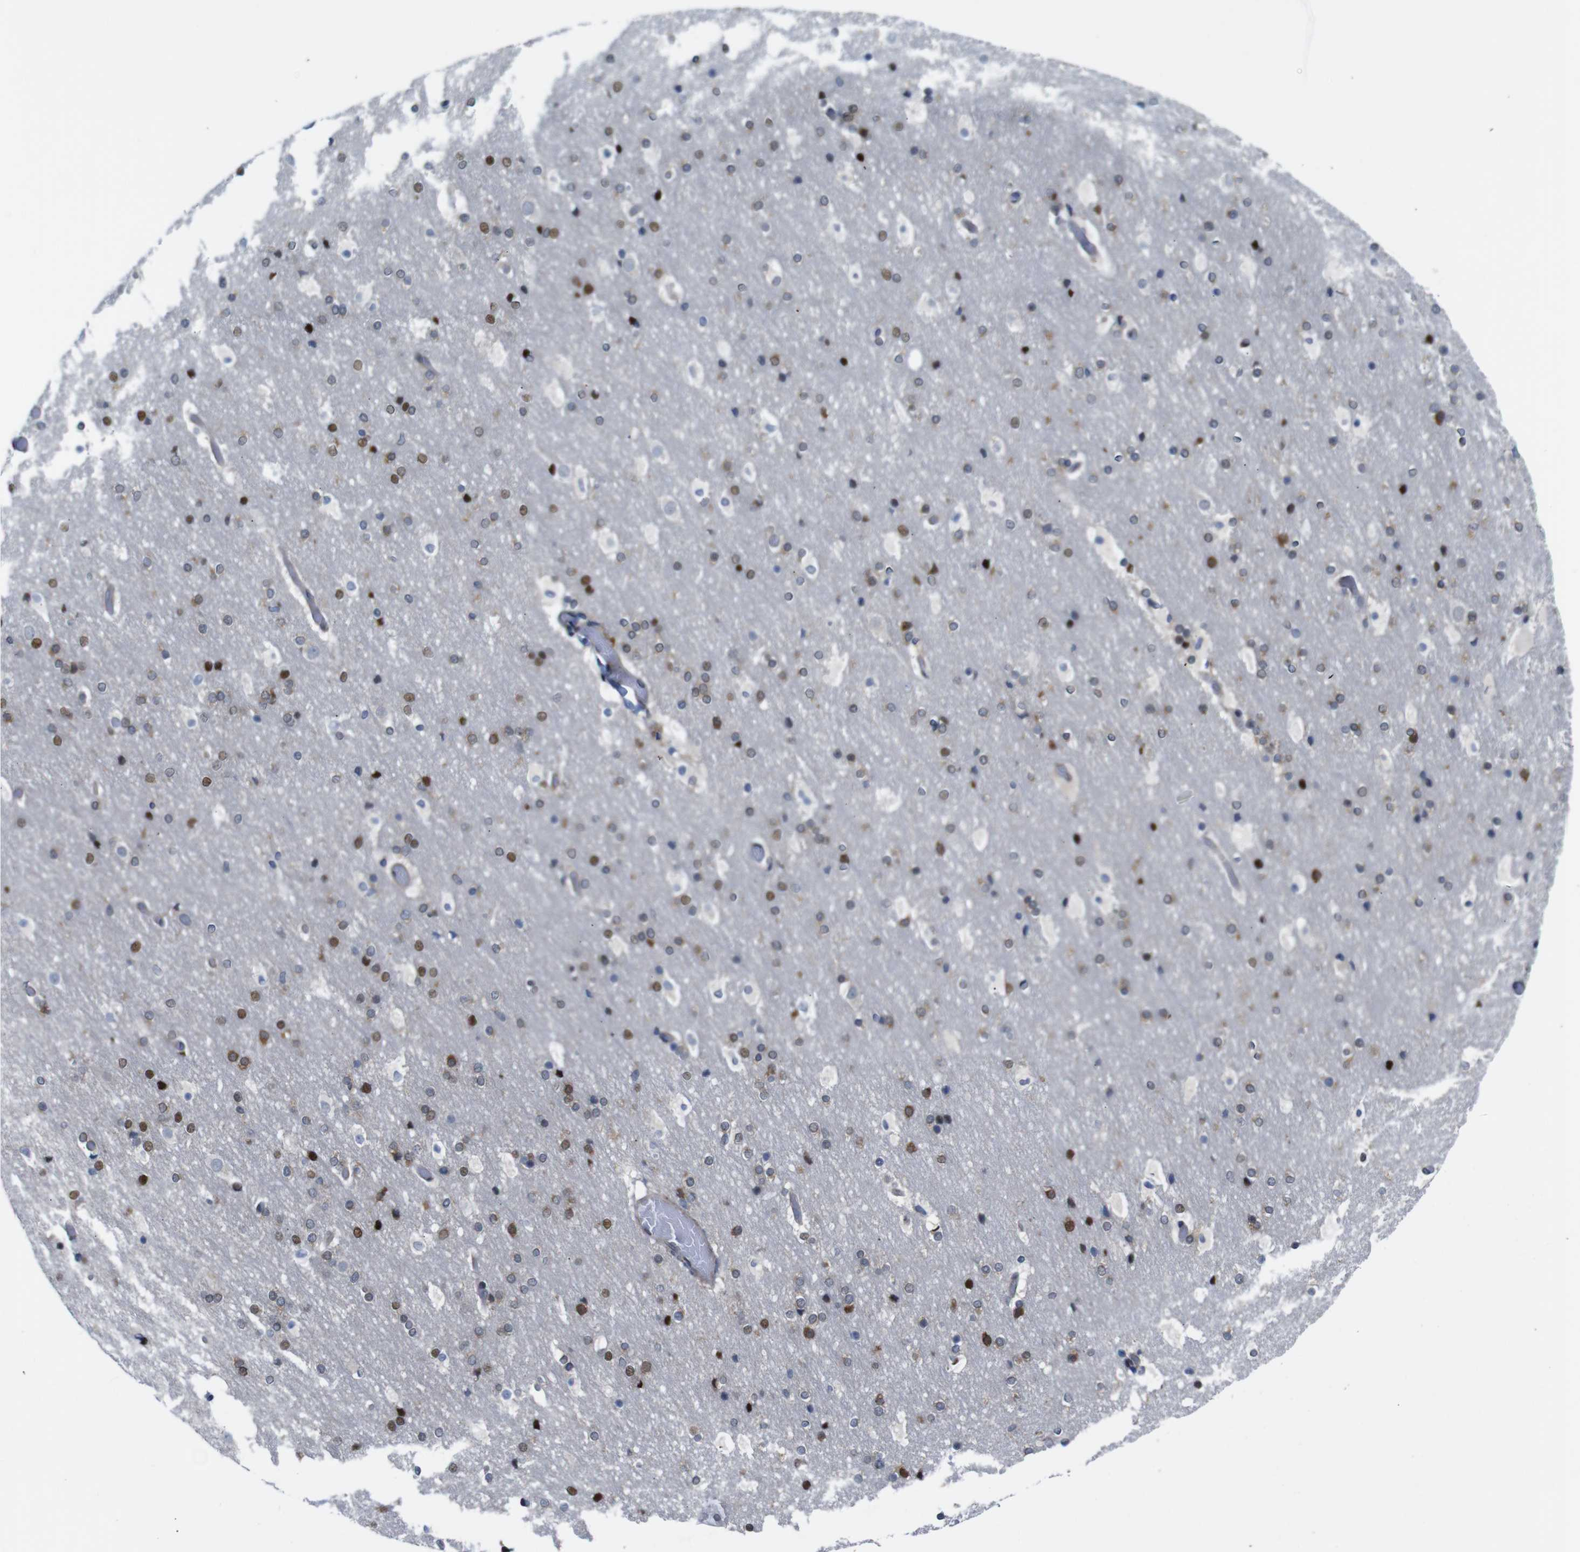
{"staining": {"intensity": "negative", "quantity": "none", "location": "none"}, "tissue": "cerebral cortex", "cell_type": "Endothelial cells", "image_type": "normal", "snomed": [{"axis": "morphology", "description": "Normal tissue, NOS"}, {"axis": "topography", "description": "Cerebral cortex"}], "caption": "Photomicrograph shows no significant protein staining in endothelial cells of unremarkable cerebral cortex. (DAB (3,3'-diaminobenzidine) immunohistochemistry (IHC) visualized using brightfield microscopy, high magnification).", "gene": "PTPN1", "patient": {"sex": "male", "age": 57}}